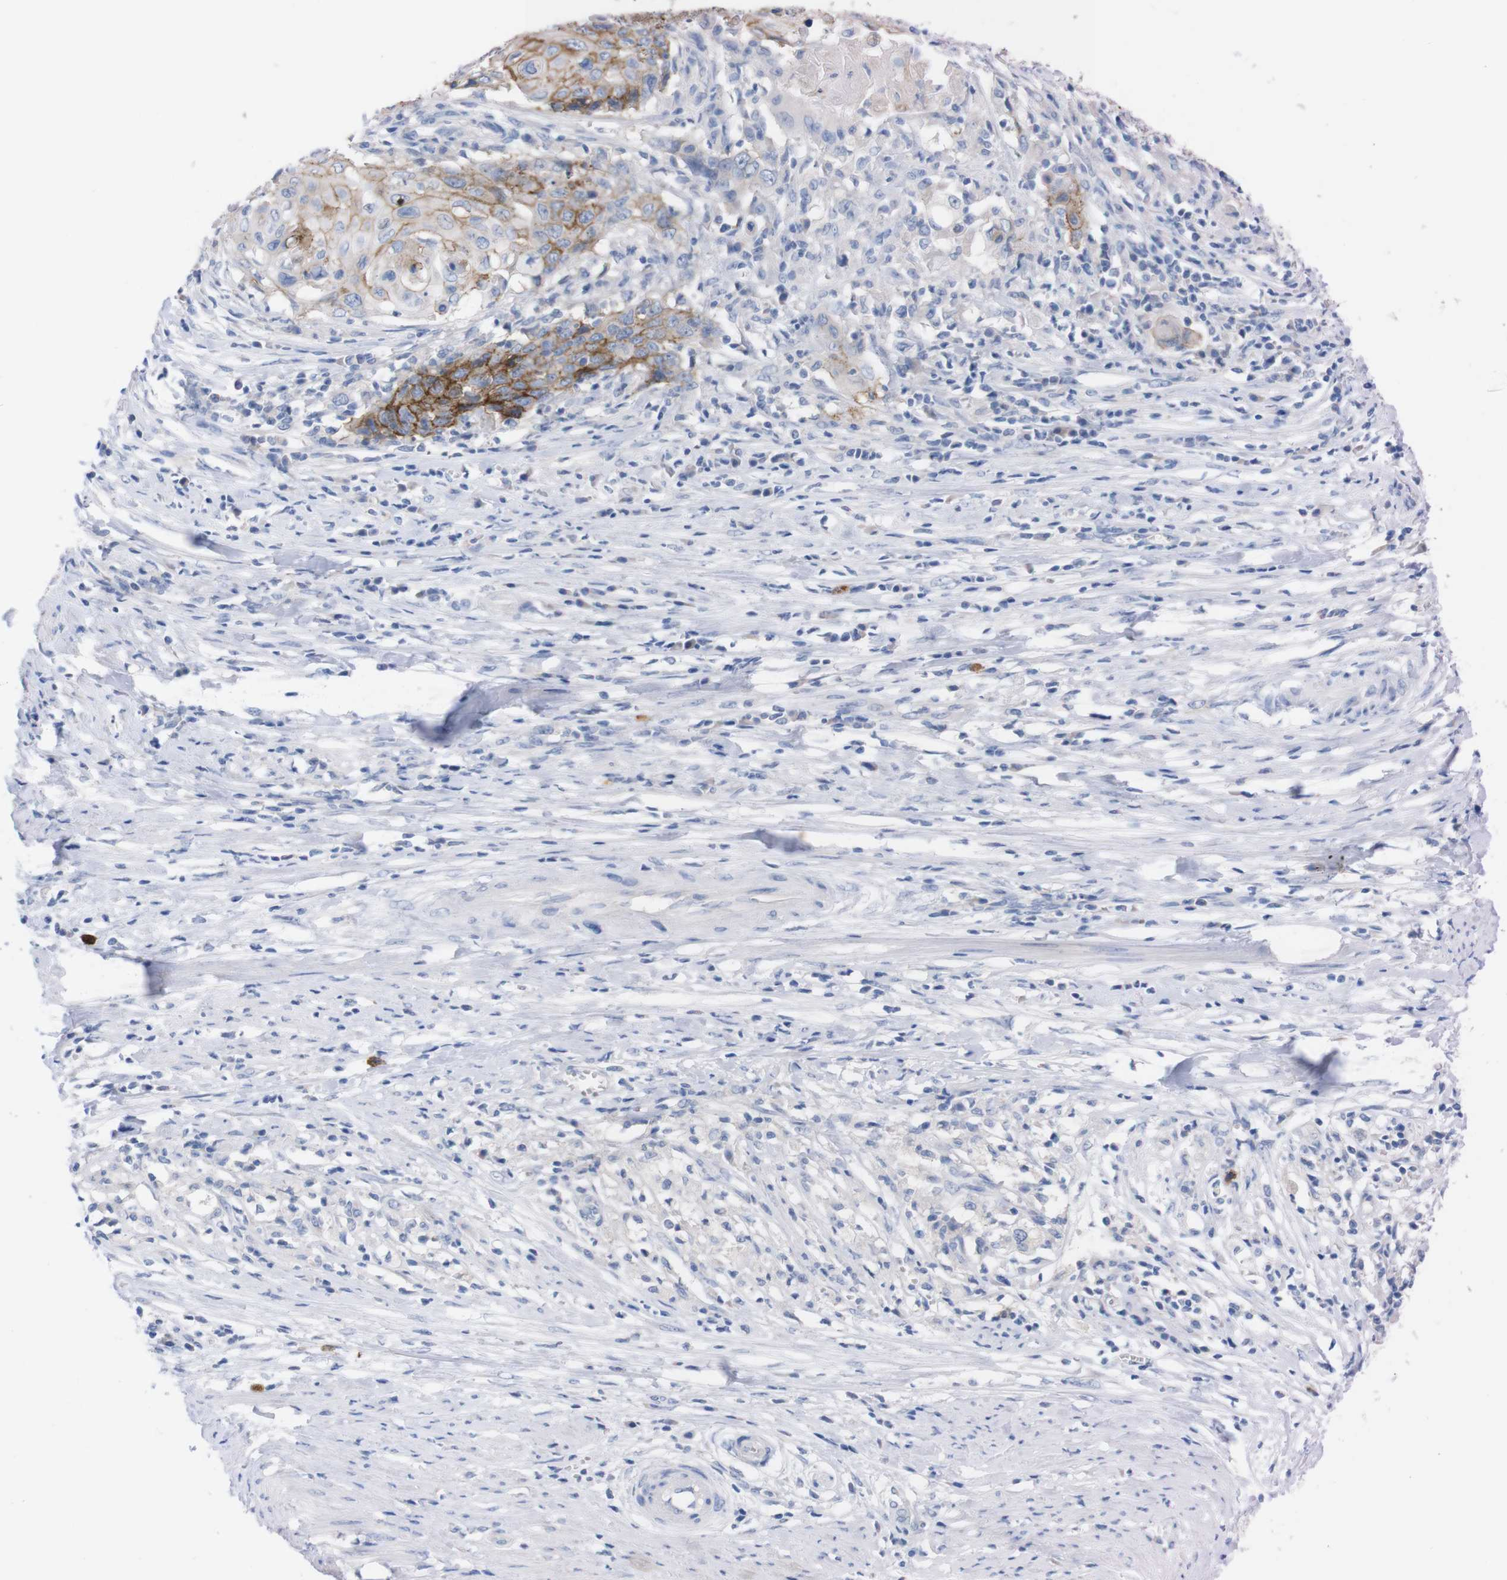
{"staining": {"intensity": "moderate", "quantity": "25%-75%", "location": "cytoplasmic/membranous"}, "tissue": "cervical cancer", "cell_type": "Tumor cells", "image_type": "cancer", "snomed": [{"axis": "morphology", "description": "Squamous cell carcinoma, NOS"}, {"axis": "topography", "description": "Cervix"}], "caption": "This is a photomicrograph of immunohistochemistry (IHC) staining of cervical cancer (squamous cell carcinoma), which shows moderate positivity in the cytoplasmic/membranous of tumor cells.", "gene": "TMEM243", "patient": {"sex": "female", "age": 39}}